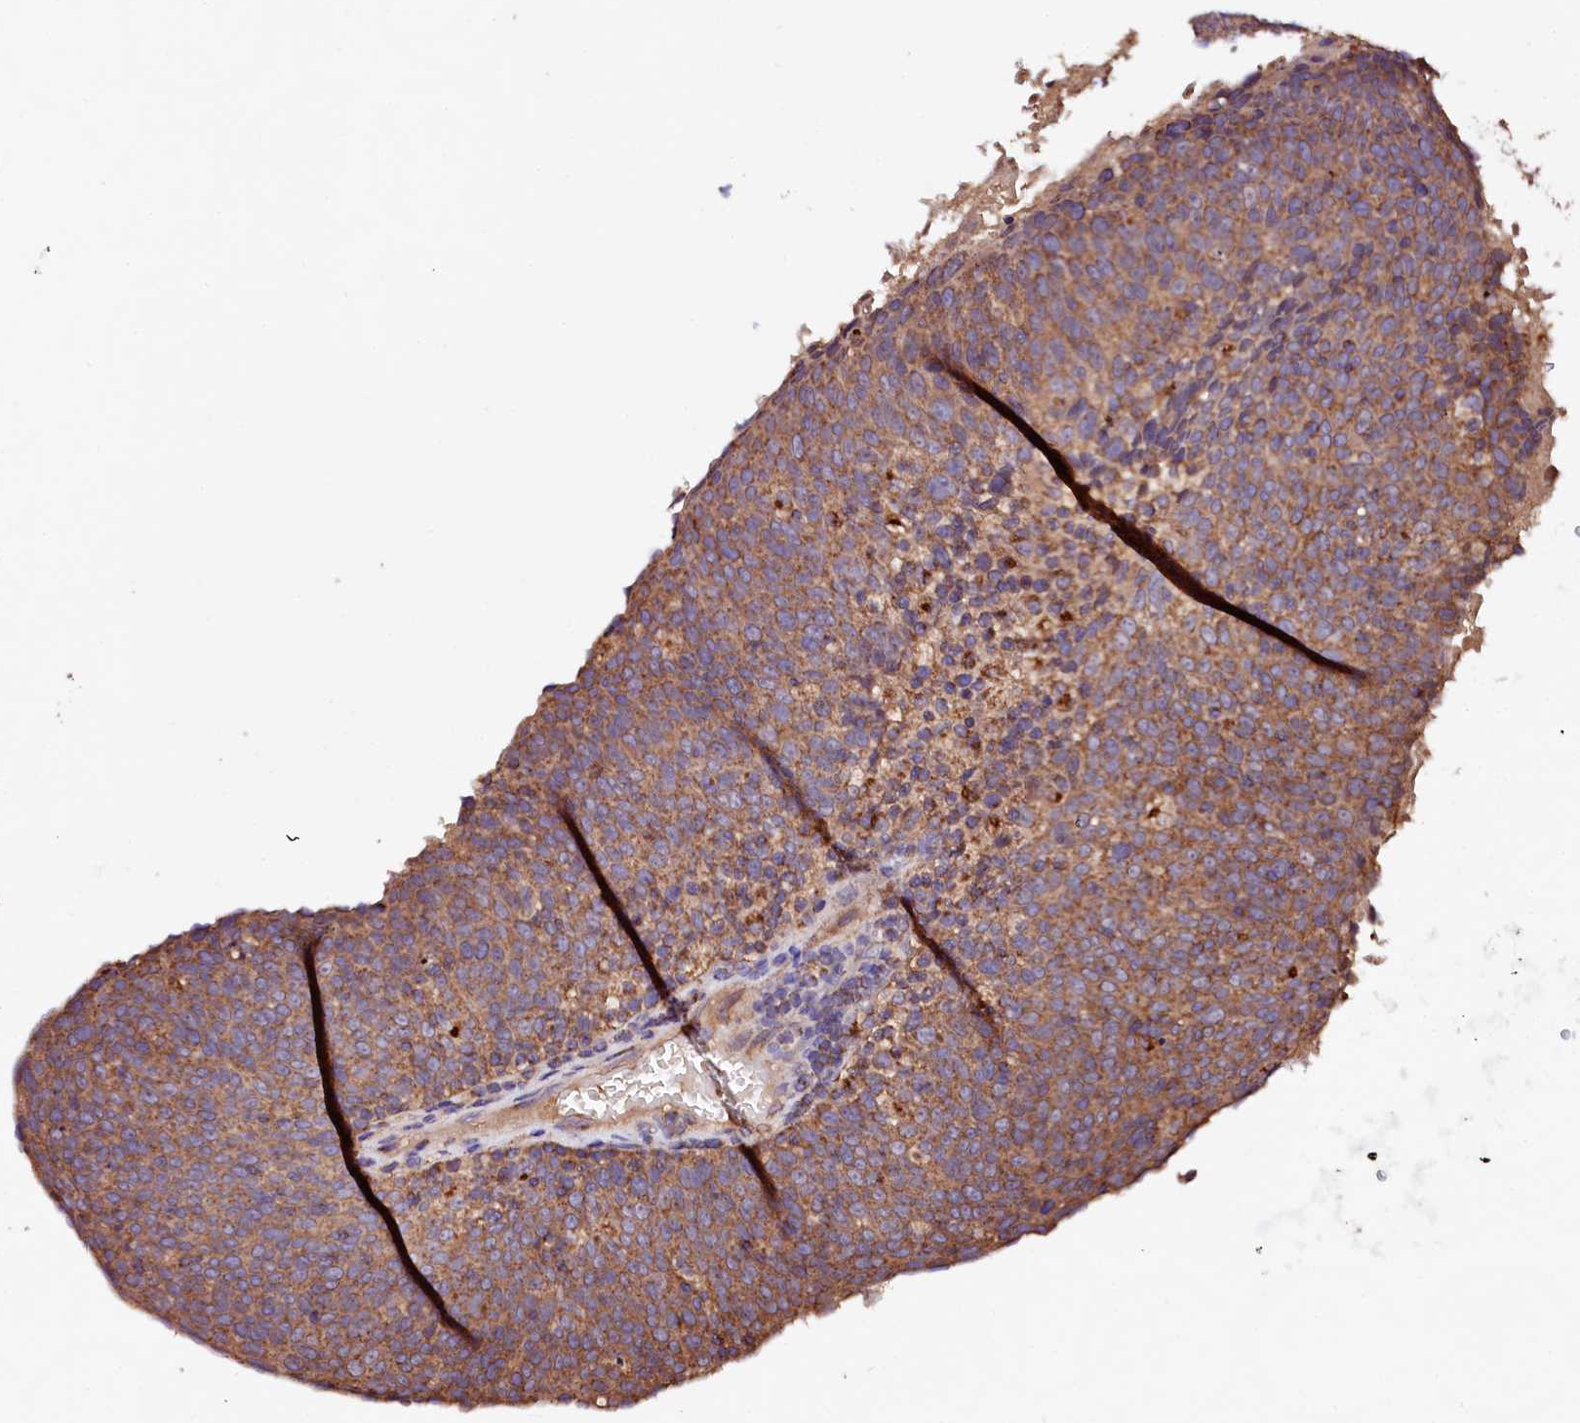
{"staining": {"intensity": "moderate", "quantity": ">75%", "location": "cytoplasmic/membranous"}, "tissue": "head and neck cancer", "cell_type": "Tumor cells", "image_type": "cancer", "snomed": [{"axis": "morphology", "description": "Squamous cell carcinoma, NOS"}, {"axis": "morphology", "description": "Squamous cell carcinoma, metastatic, NOS"}, {"axis": "topography", "description": "Lymph node"}, {"axis": "topography", "description": "Head-Neck"}], "caption": "This image reveals IHC staining of head and neck cancer (metastatic squamous cell carcinoma), with medium moderate cytoplasmic/membranous staining in approximately >75% of tumor cells.", "gene": "ST3GAL1", "patient": {"sex": "male", "age": 62}}